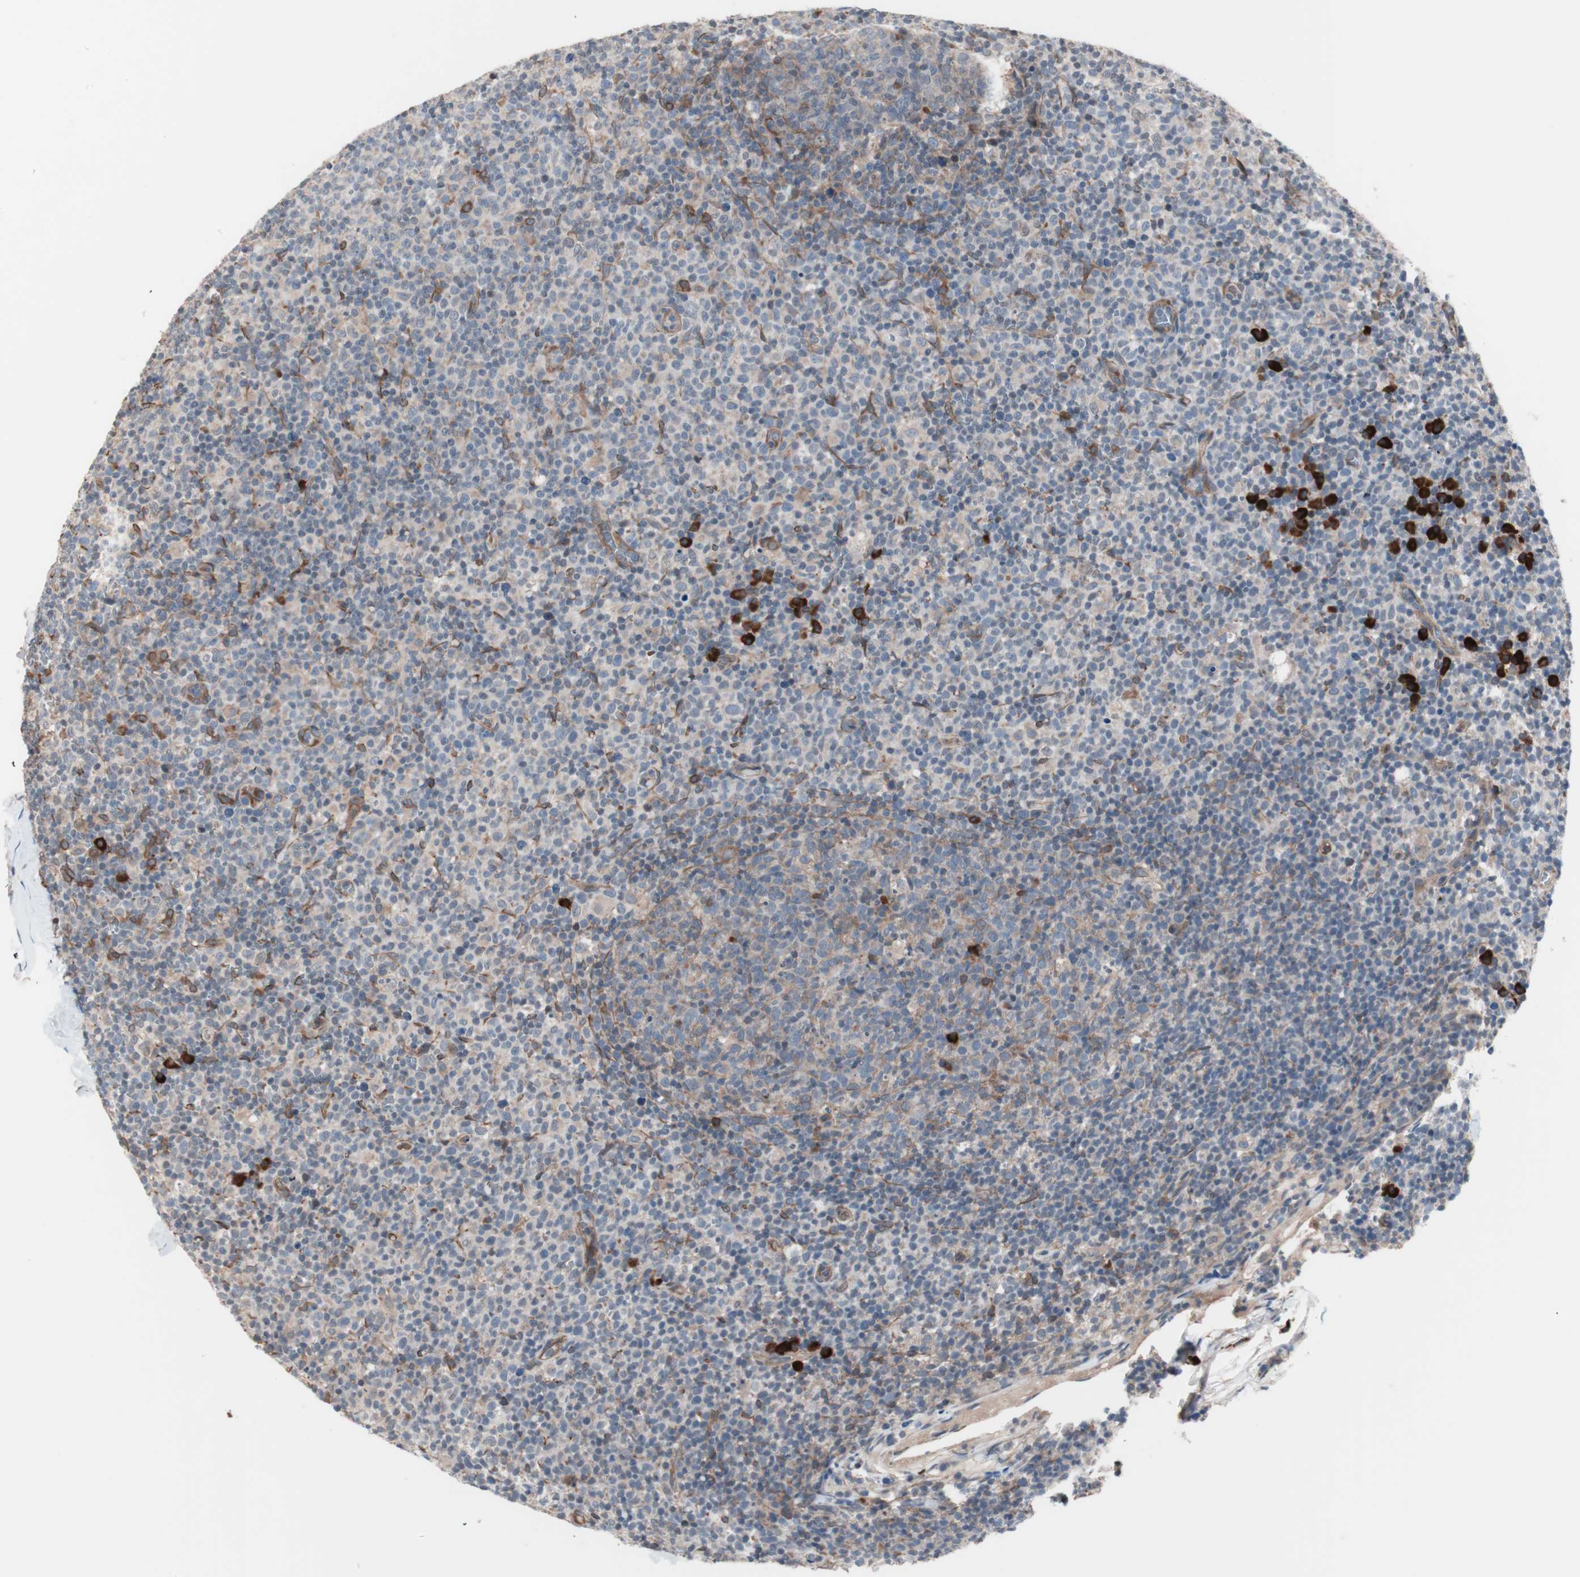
{"staining": {"intensity": "weak", "quantity": "25%-75%", "location": "cytoplasmic/membranous"}, "tissue": "lymph node", "cell_type": "Germinal center cells", "image_type": "normal", "snomed": [{"axis": "morphology", "description": "Normal tissue, NOS"}, {"axis": "morphology", "description": "Inflammation, NOS"}, {"axis": "topography", "description": "Lymph node"}], "caption": "Weak cytoplasmic/membranous staining is appreciated in approximately 25%-75% of germinal center cells in normal lymph node.", "gene": "ALG5", "patient": {"sex": "male", "age": 55}}